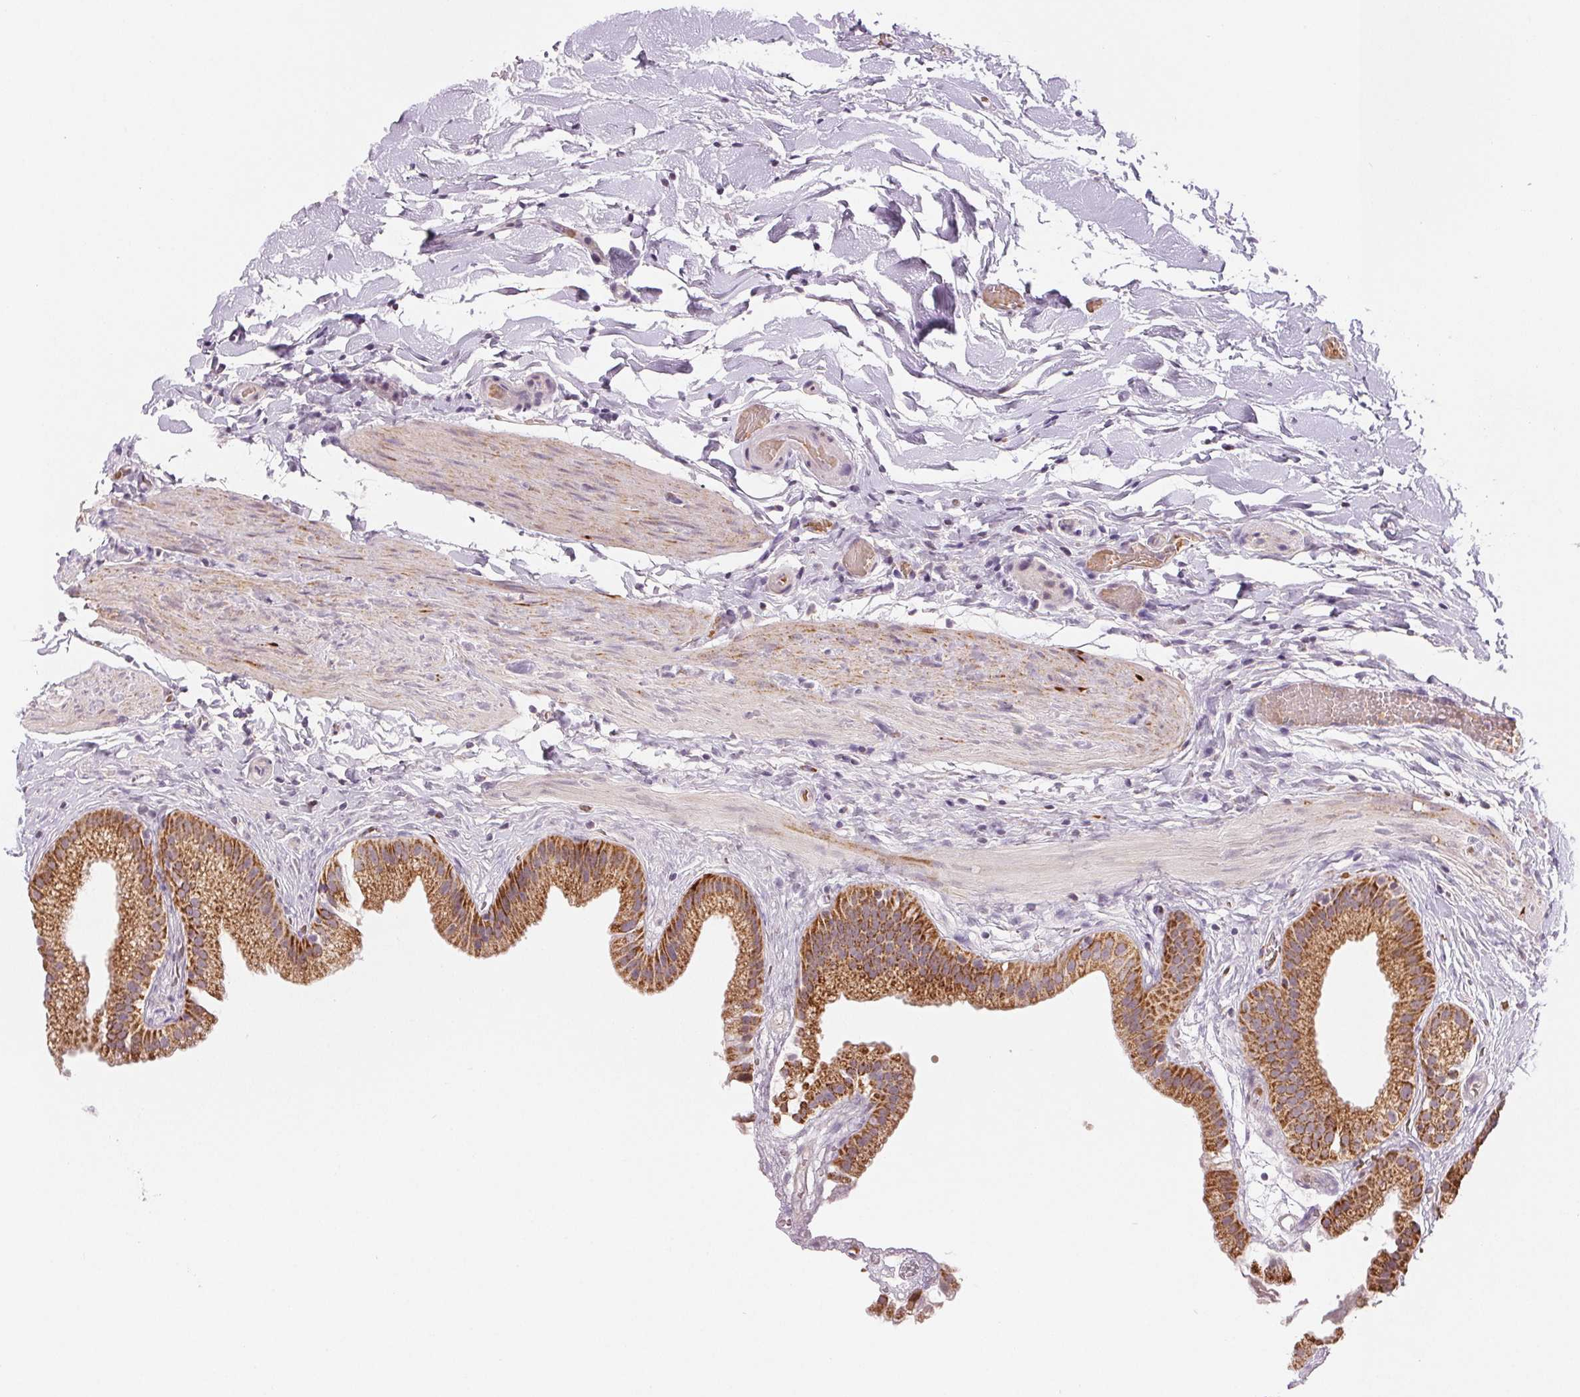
{"staining": {"intensity": "moderate", "quantity": ">75%", "location": "cytoplasmic/membranous"}, "tissue": "gallbladder", "cell_type": "Glandular cells", "image_type": "normal", "snomed": [{"axis": "morphology", "description": "Normal tissue, NOS"}, {"axis": "topography", "description": "Gallbladder"}], "caption": "Protein staining of normal gallbladder shows moderate cytoplasmic/membranous staining in approximately >75% of glandular cells. (Stains: DAB in brown, nuclei in blue, Microscopy: brightfield microscopy at high magnification).", "gene": "HINT2", "patient": {"sex": "female", "age": 63}}